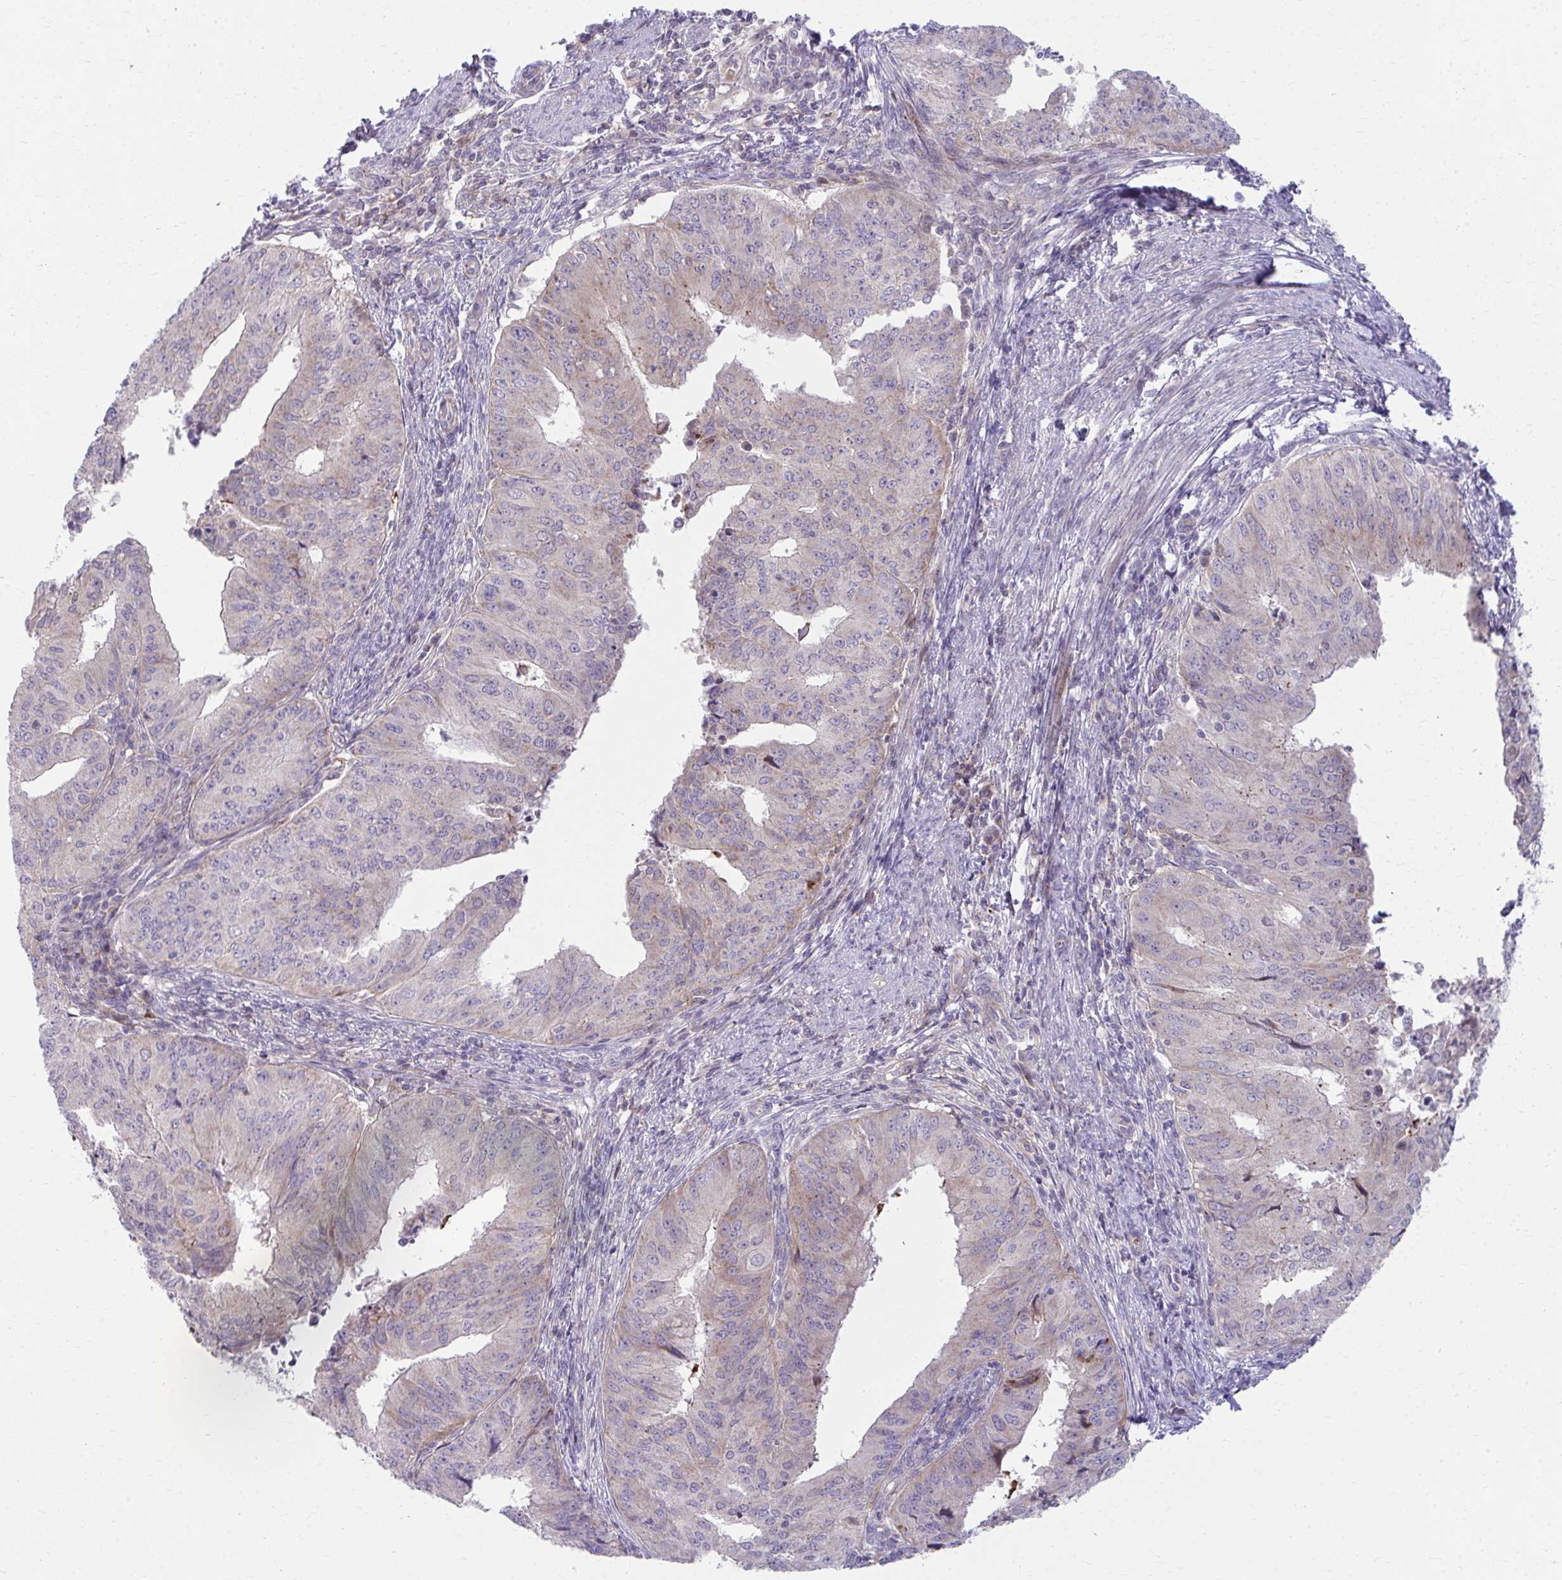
{"staining": {"intensity": "negative", "quantity": "none", "location": "none"}, "tissue": "endometrial cancer", "cell_type": "Tumor cells", "image_type": "cancer", "snomed": [{"axis": "morphology", "description": "Adenocarcinoma, NOS"}, {"axis": "topography", "description": "Endometrium"}], "caption": "IHC micrograph of neoplastic tissue: endometrial cancer (adenocarcinoma) stained with DAB displays no significant protein staining in tumor cells. Brightfield microscopy of IHC stained with DAB (3,3'-diaminobenzidine) (brown) and hematoxylin (blue), captured at high magnification.", "gene": "C16orf54", "patient": {"sex": "female", "age": 50}}